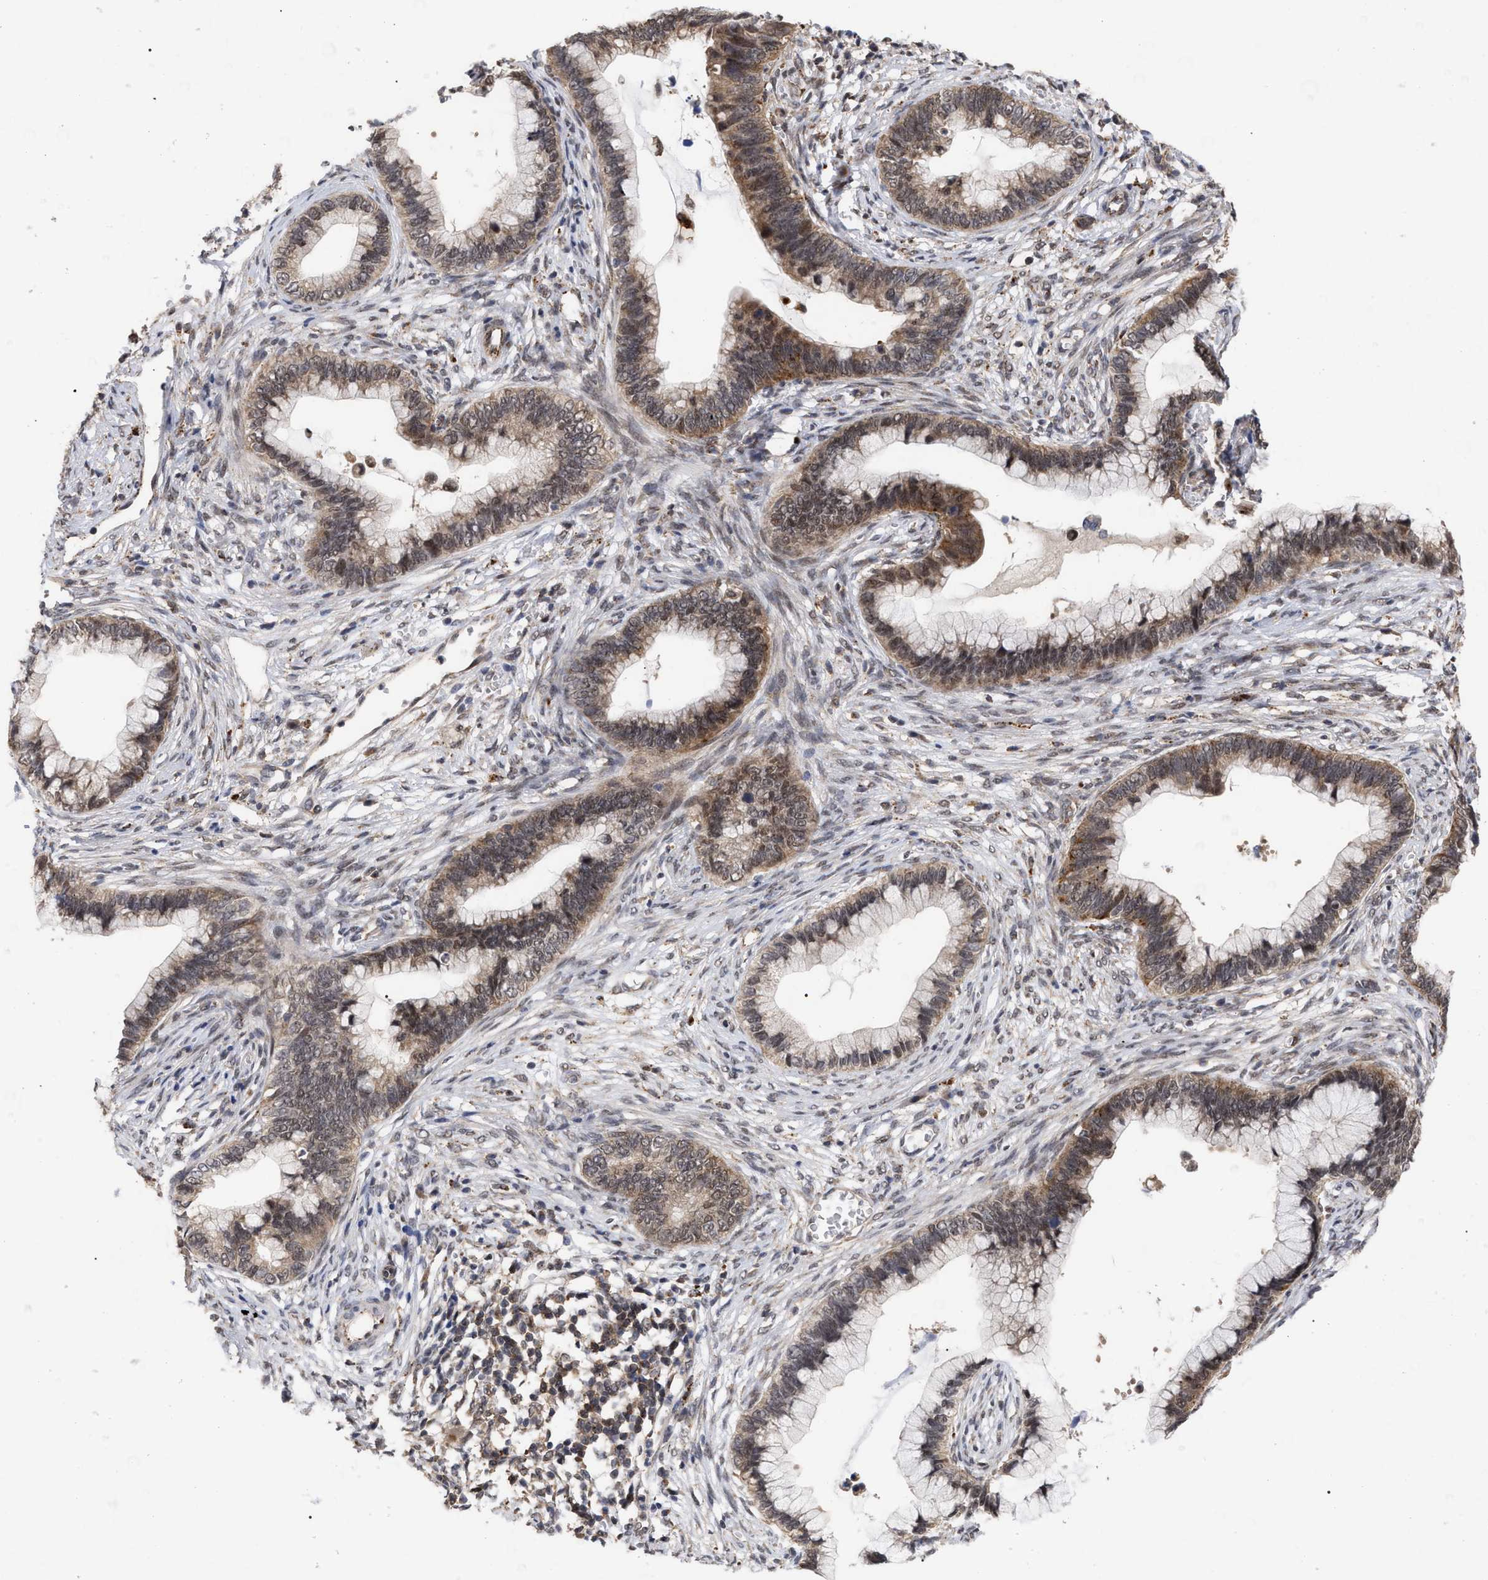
{"staining": {"intensity": "moderate", "quantity": ">75%", "location": "cytoplasmic/membranous"}, "tissue": "cervical cancer", "cell_type": "Tumor cells", "image_type": "cancer", "snomed": [{"axis": "morphology", "description": "Adenocarcinoma, NOS"}, {"axis": "topography", "description": "Cervix"}], "caption": "IHC of adenocarcinoma (cervical) reveals medium levels of moderate cytoplasmic/membranous staining in approximately >75% of tumor cells.", "gene": "UPF1", "patient": {"sex": "female", "age": 44}}